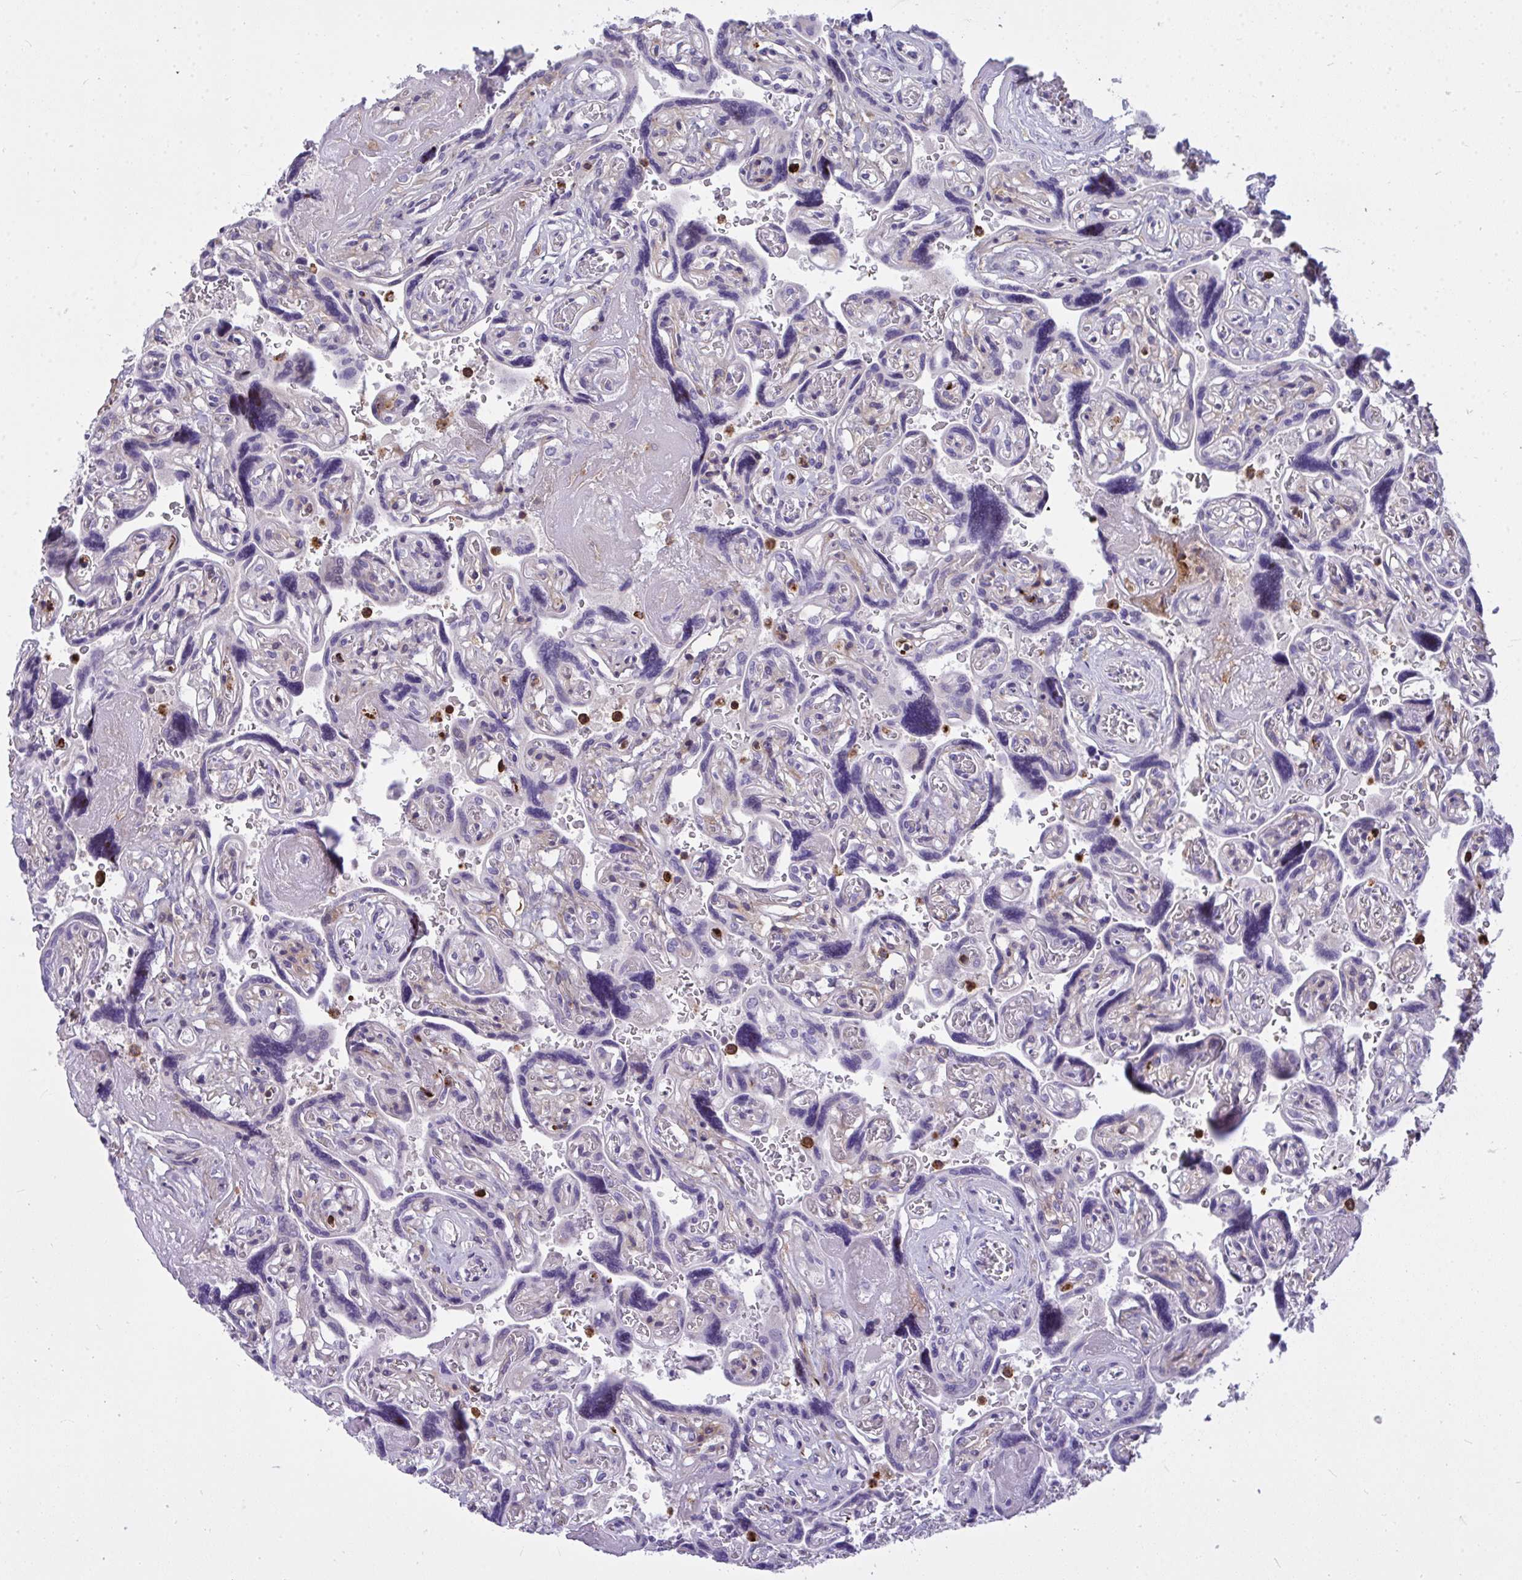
{"staining": {"intensity": "negative", "quantity": "none", "location": "none"}, "tissue": "placenta", "cell_type": "Decidual cells", "image_type": "normal", "snomed": [{"axis": "morphology", "description": "Normal tissue, NOS"}, {"axis": "topography", "description": "Placenta"}], "caption": "Immunohistochemical staining of unremarkable placenta reveals no significant staining in decidual cells. Brightfield microscopy of immunohistochemistry stained with DAB (3,3'-diaminobenzidine) (brown) and hematoxylin (blue), captured at high magnification.", "gene": "AP5M1", "patient": {"sex": "female", "age": 32}}